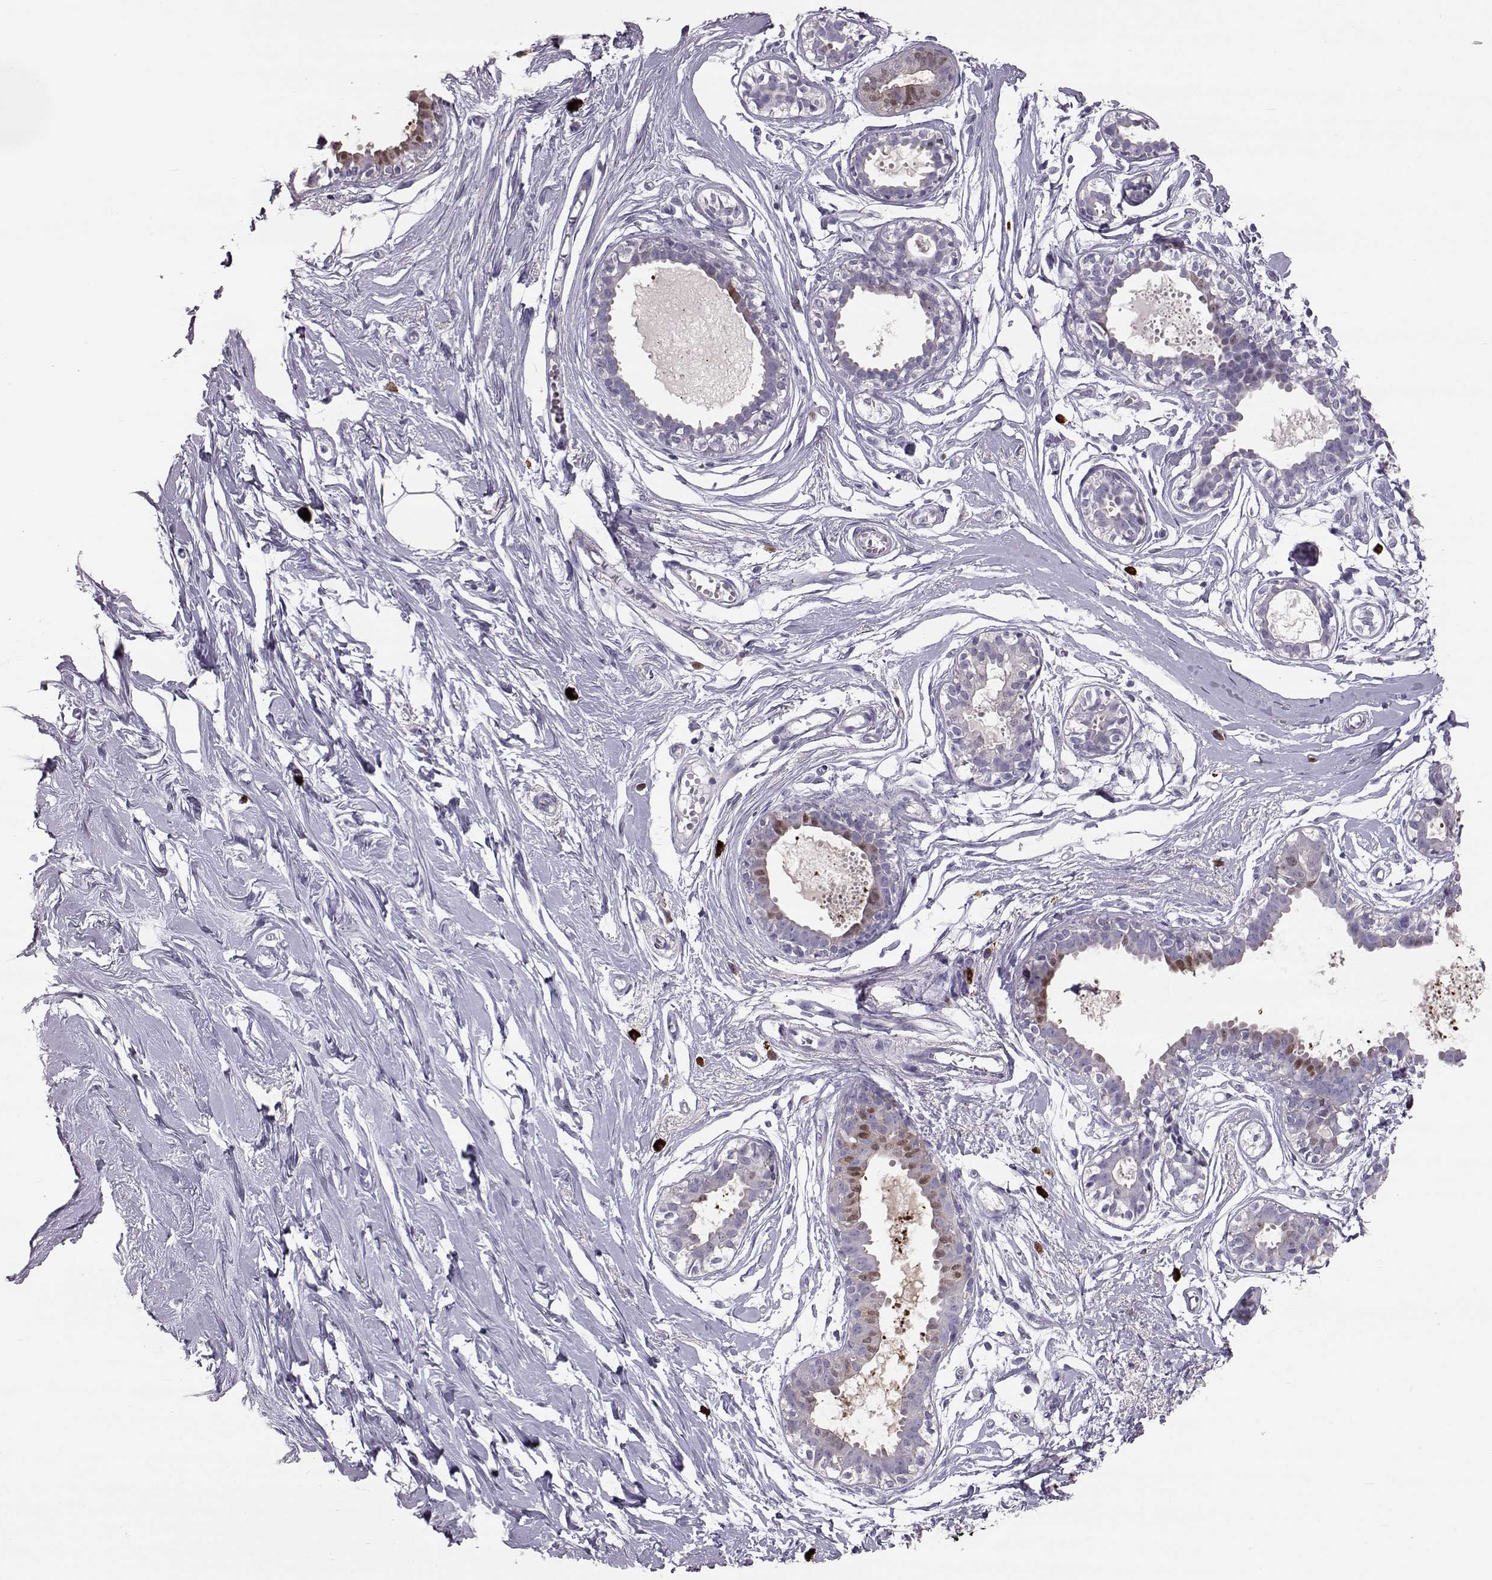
{"staining": {"intensity": "negative", "quantity": "none", "location": "none"}, "tissue": "breast", "cell_type": "Adipocytes", "image_type": "normal", "snomed": [{"axis": "morphology", "description": "Normal tissue, NOS"}, {"axis": "topography", "description": "Breast"}], "caption": "Immunohistochemical staining of normal human breast displays no significant positivity in adipocytes. (Brightfield microscopy of DAB (3,3'-diaminobenzidine) immunohistochemistry at high magnification).", "gene": "ADGRG5", "patient": {"sex": "female", "age": 49}}